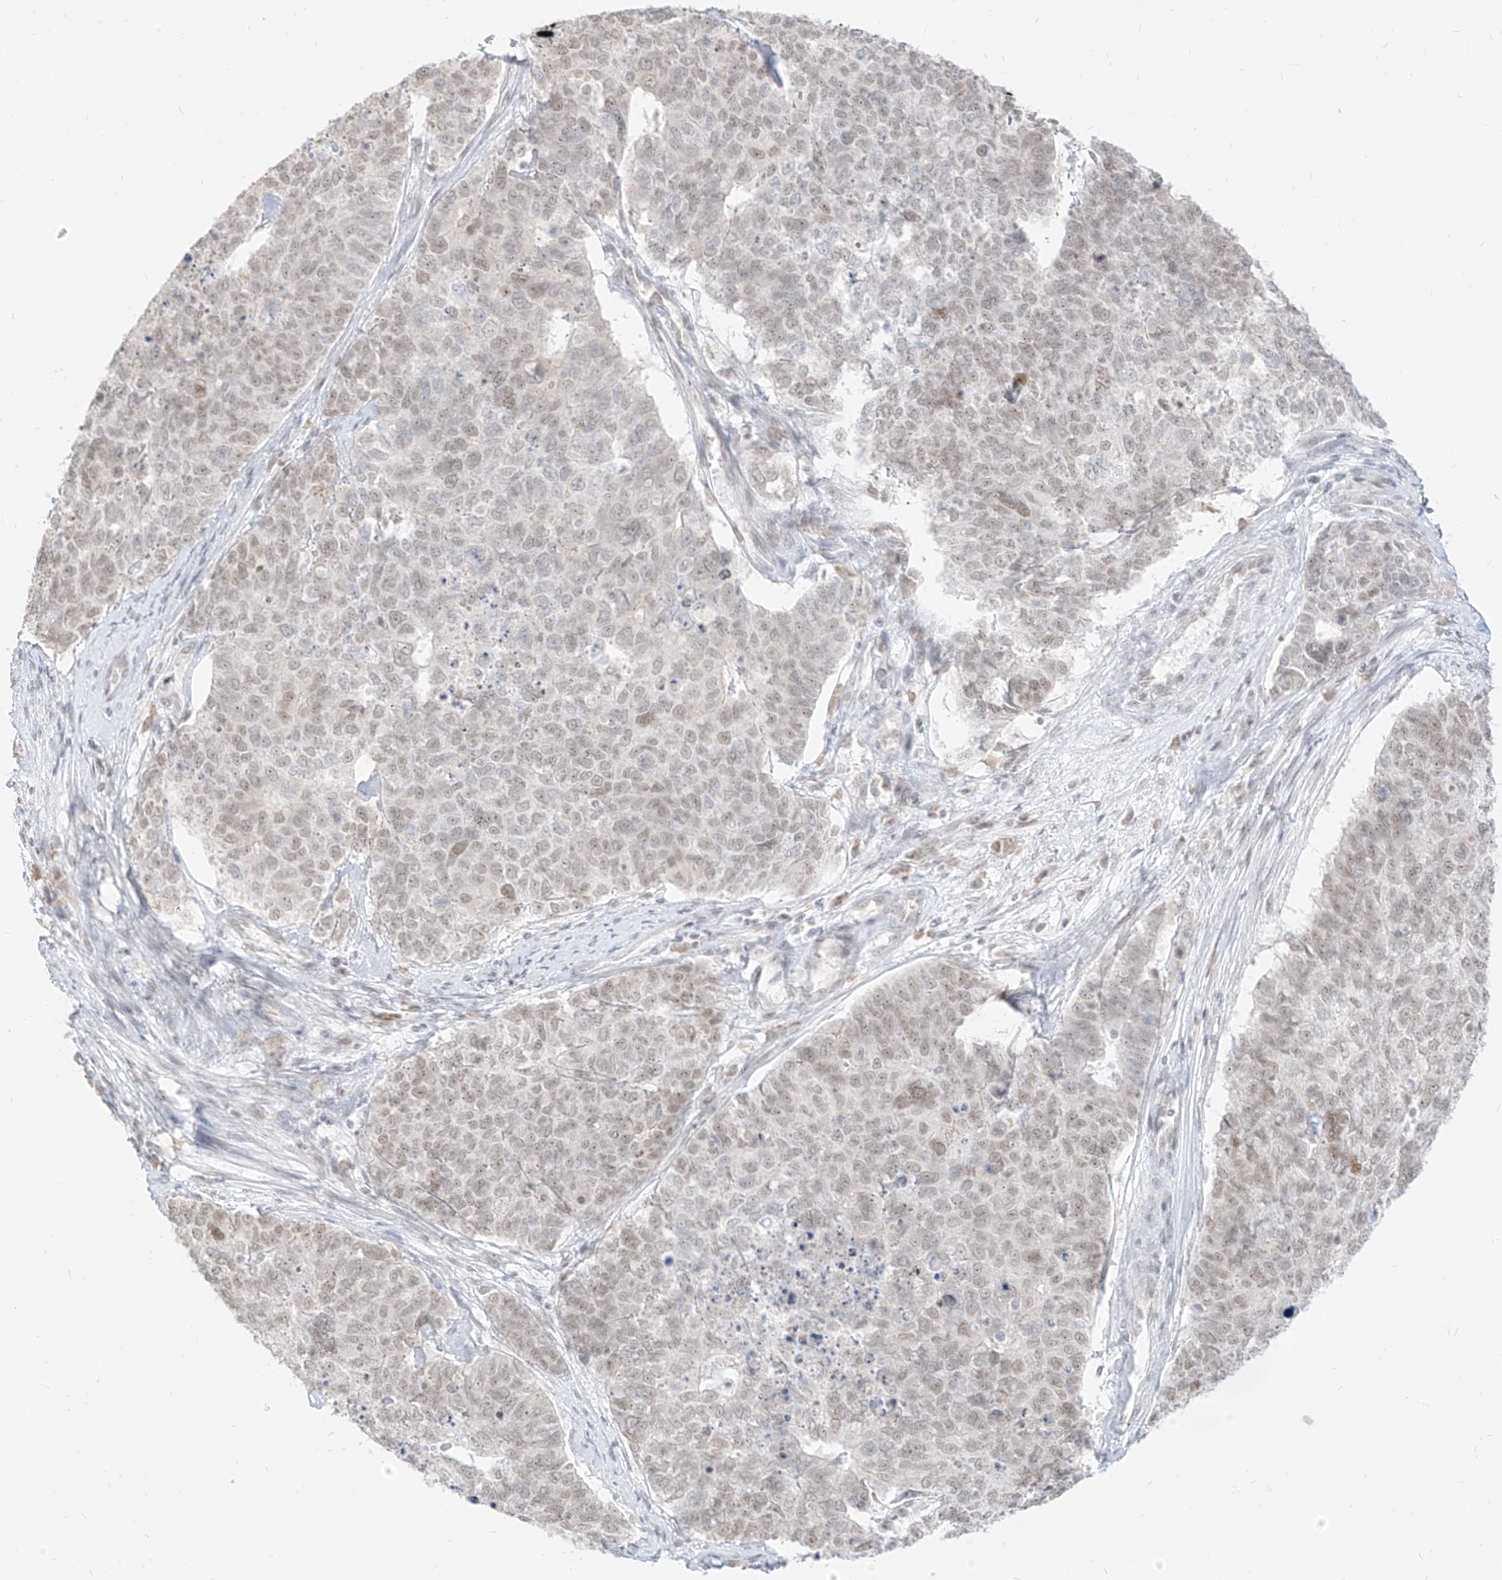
{"staining": {"intensity": "weak", "quantity": "25%-75%", "location": "nuclear"}, "tissue": "cervical cancer", "cell_type": "Tumor cells", "image_type": "cancer", "snomed": [{"axis": "morphology", "description": "Squamous cell carcinoma, NOS"}, {"axis": "topography", "description": "Cervix"}], "caption": "DAB immunohistochemical staining of cervical cancer (squamous cell carcinoma) displays weak nuclear protein staining in approximately 25%-75% of tumor cells.", "gene": "SUPT5H", "patient": {"sex": "female", "age": 63}}